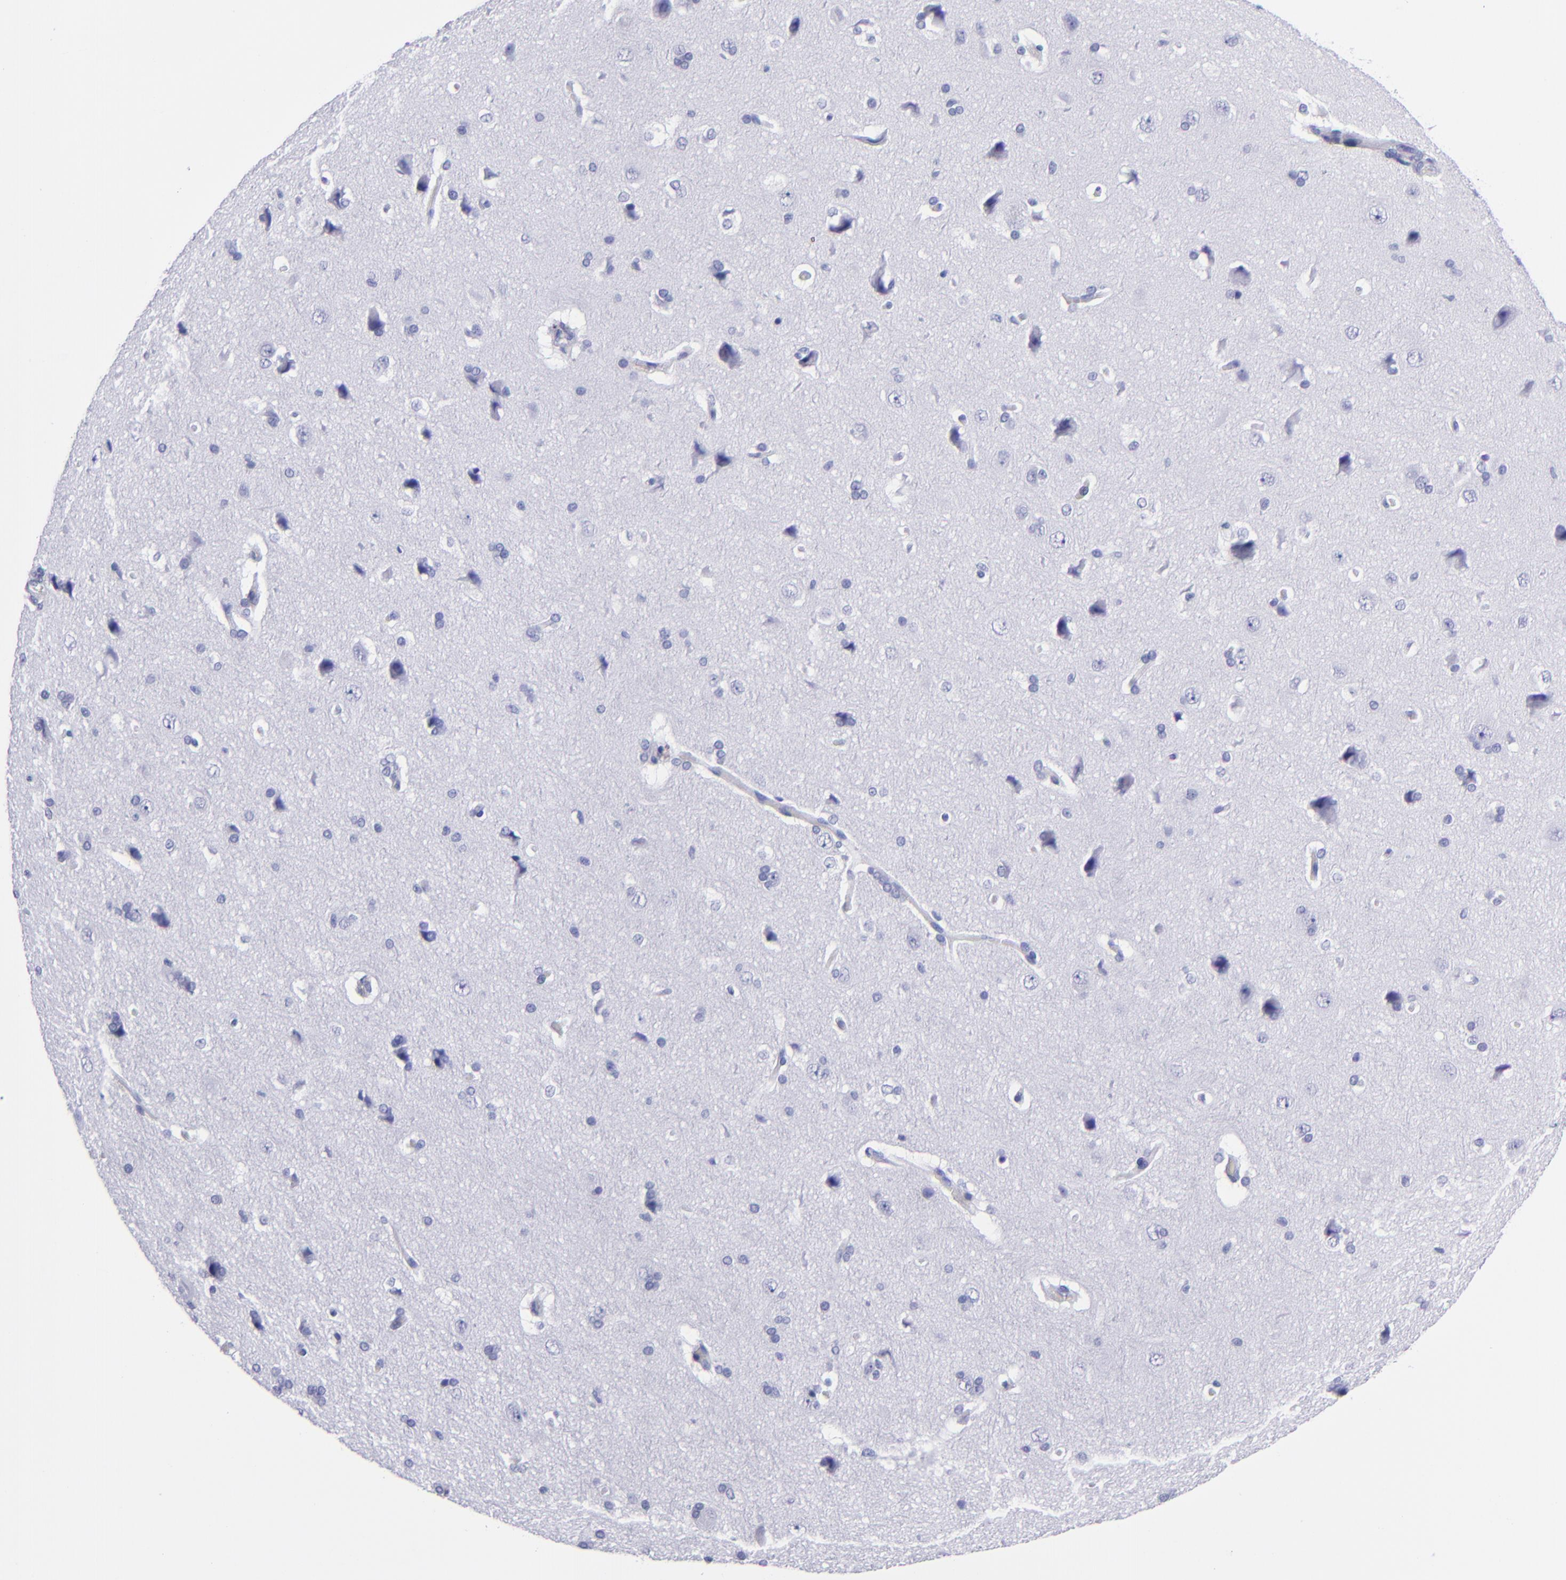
{"staining": {"intensity": "negative", "quantity": "none", "location": "none"}, "tissue": "cerebral cortex", "cell_type": "Endothelial cells", "image_type": "normal", "snomed": [{"axis": "morphology", "description": "Normal tissue, NOS"}, {"axis": "topography", "description": "Cerebral cortex"}], "caption": "There is no significant expression in endothelial cells of cerebral cortex. Brightfield microscopy of immunohistochemistry (IHC) stained with DAB (brown) and hematoxylin (blue), captured at high magnification.", "gene": "CD6", "patient": {"sex": "female", "age": 45}}